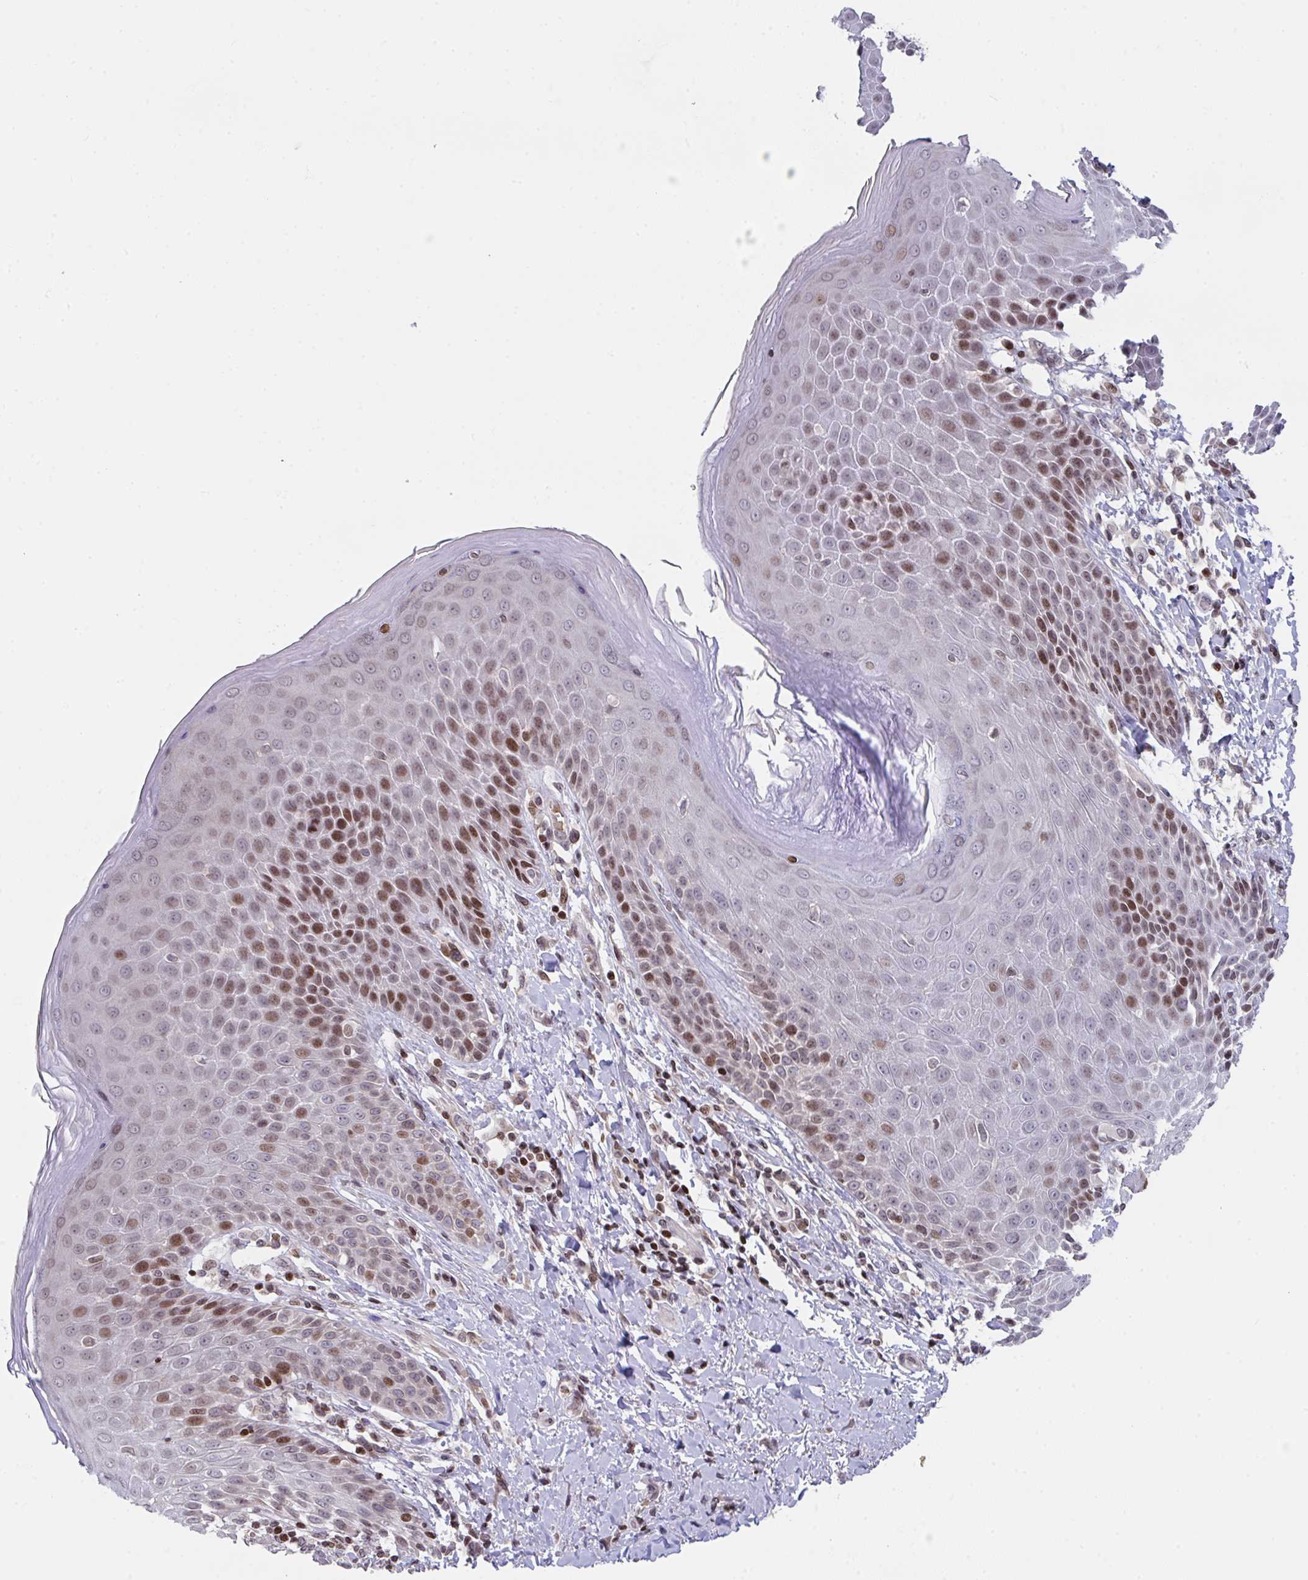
{"staining": {"intensity": "moderate", "quantity": "25%-75%", "location": "nuclear"}, "tissue": "skin", "cell_type": "Epidermal cells", "image_type": "normal", "snomed": [{"axis": "morphology", "description": "Normal tissue, NOS"}, {"axis": "topography", "description": "Anal"}, {"axis": "topography", "description": "Peripheral nerve tissue"}], "caption": "There is medium levels of moderate nuclear expression in epidermal cells of benign skin, as demonstrated by immunohistochemical staining (brown color).", "gene": "PCDHB8", "patient": {"sex": "male", "age": 51}}